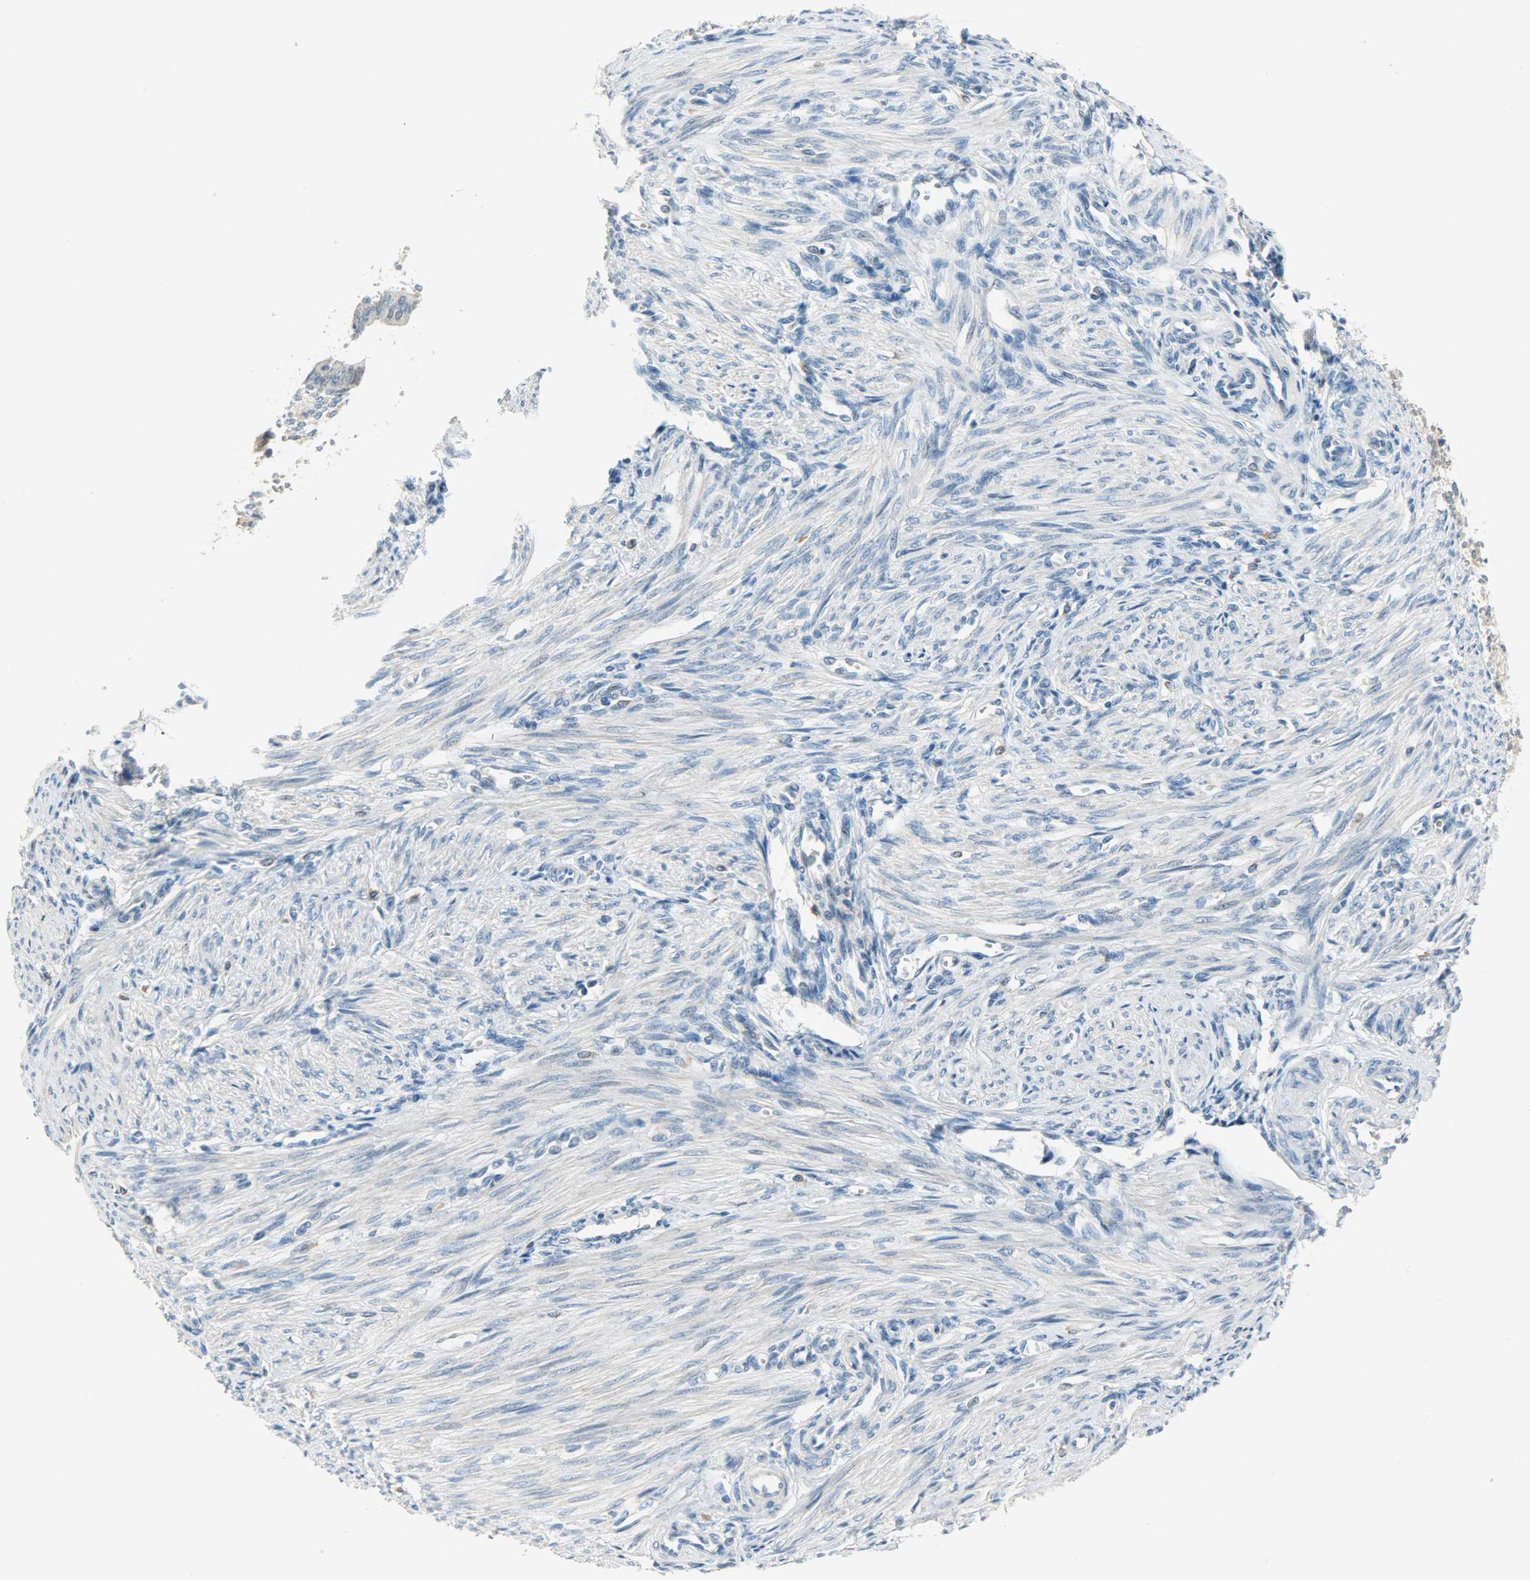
{"staining": {"intensity": "weak", "quantity": "<25%", "location": "nuclear"}, "tissue": "endometrium", "cell_type": "Cells in endometrial stroma", "image_type": "normal", "snomed": [{"axis": "morphology", "description": "Normal tissue, NOS"}, {"axis": "topography", "description": "Endometrium"}], "caption": "DAB immunohistochemical staining of normal endometrium shows no significant expression in cells in endometrial stroma.", "gene": "JUNB", "patient": {"sex": "female", "age": 27}}